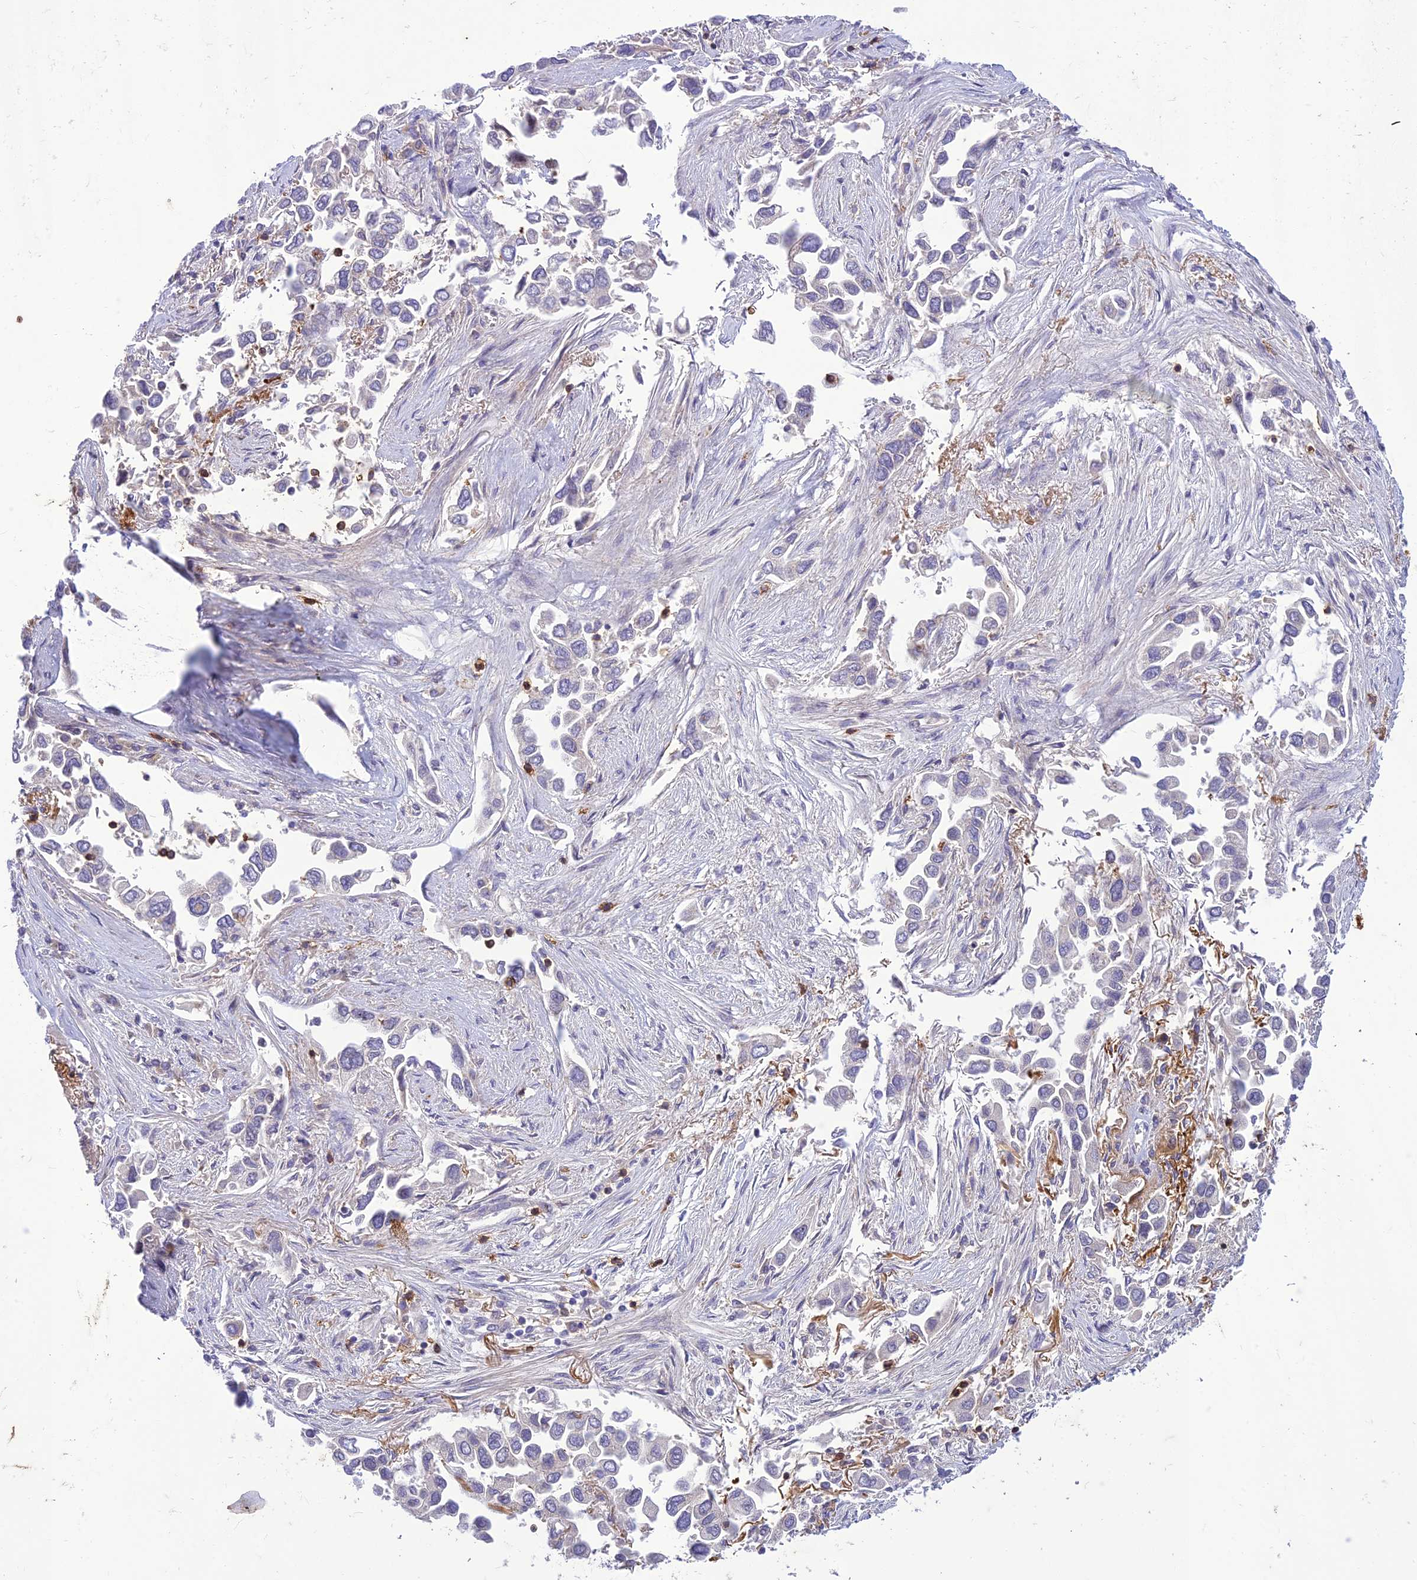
{"staining": {"intensity": "negative", "quantity": "none", "location": "none"}, "tissue": "lung cancer", "cell_type": "Tumor cells", "image_type": "cancer", "snomed": [{"axis": "morphology", "description": "Adenocarcinoma, NOS"}, {"axis": "topography", "description": "Lung"}], "caption": "There is no significant expression in tumor cells of lung adenocarcinoma.", "gene": "ITGAE", "patient": {"sex": "female", "age": 76}}